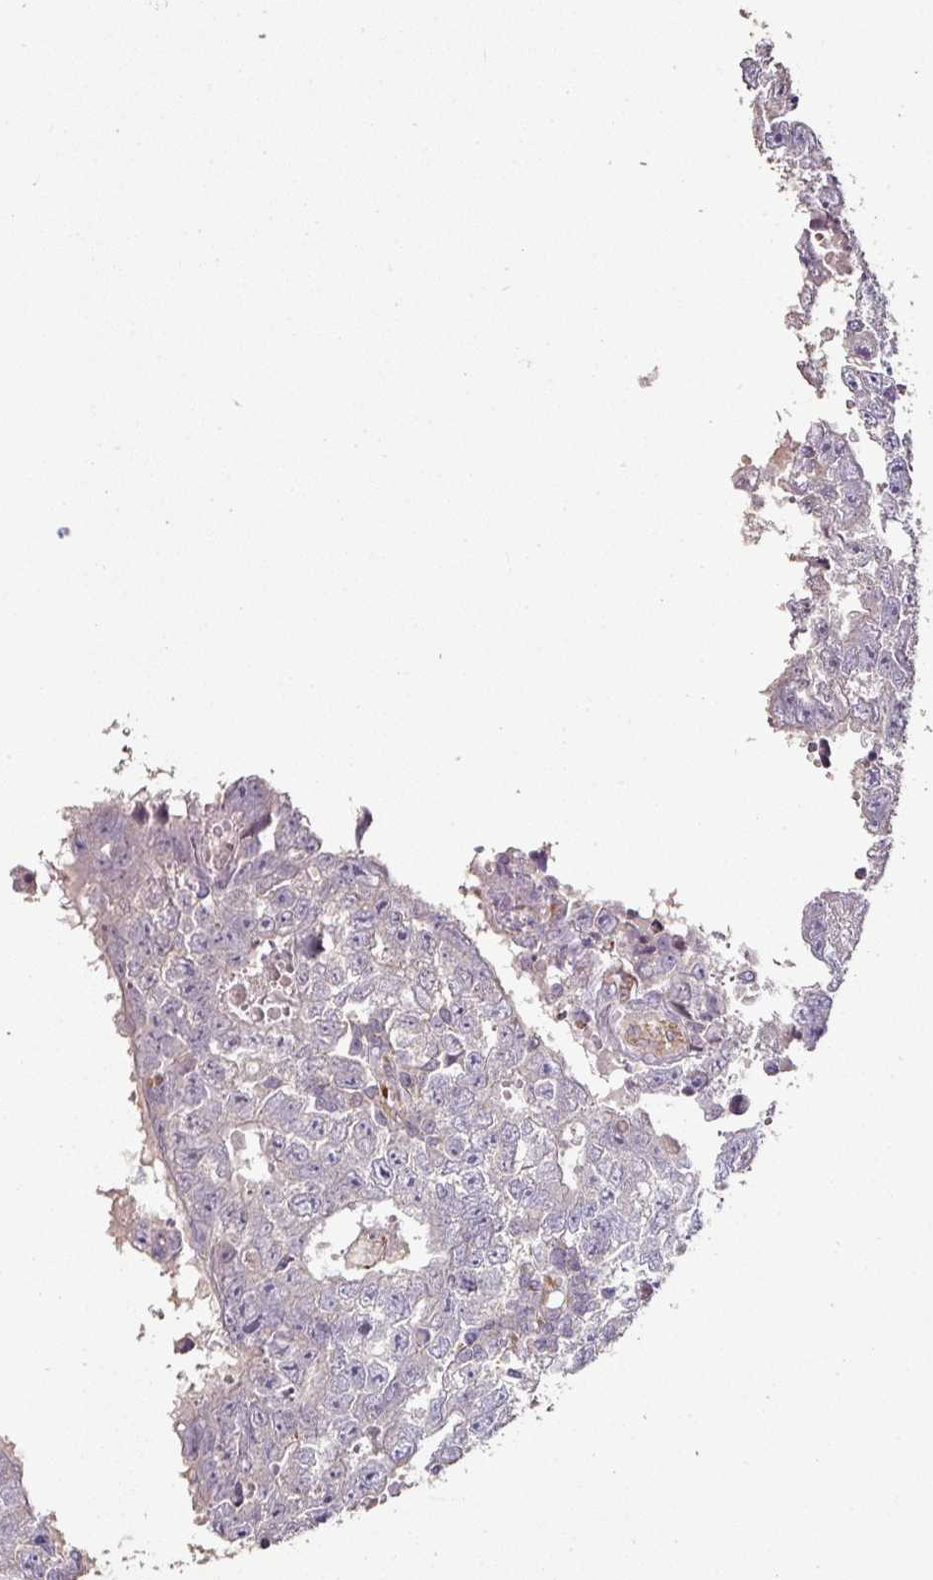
{"staining": {"intensity": "negative", "quantity": "none", "location": "none"}, "tissue": "testis cancer", "cell_type": "Tumor cells", "image_type": "cancer", "snomed": [{"axis": "morphology", "description": "Carcinoma, Embryonal, NOS"}, {"axis": "topography", "description": "Testis"}], "caption": "An IHC histopathology image of testis embryonal carcinoma is shown. There is no staining in tumor cells of testis embryonal carcinoma.", "gene": "RPL23A", "patient": {"sex": "male", "age": 25}}